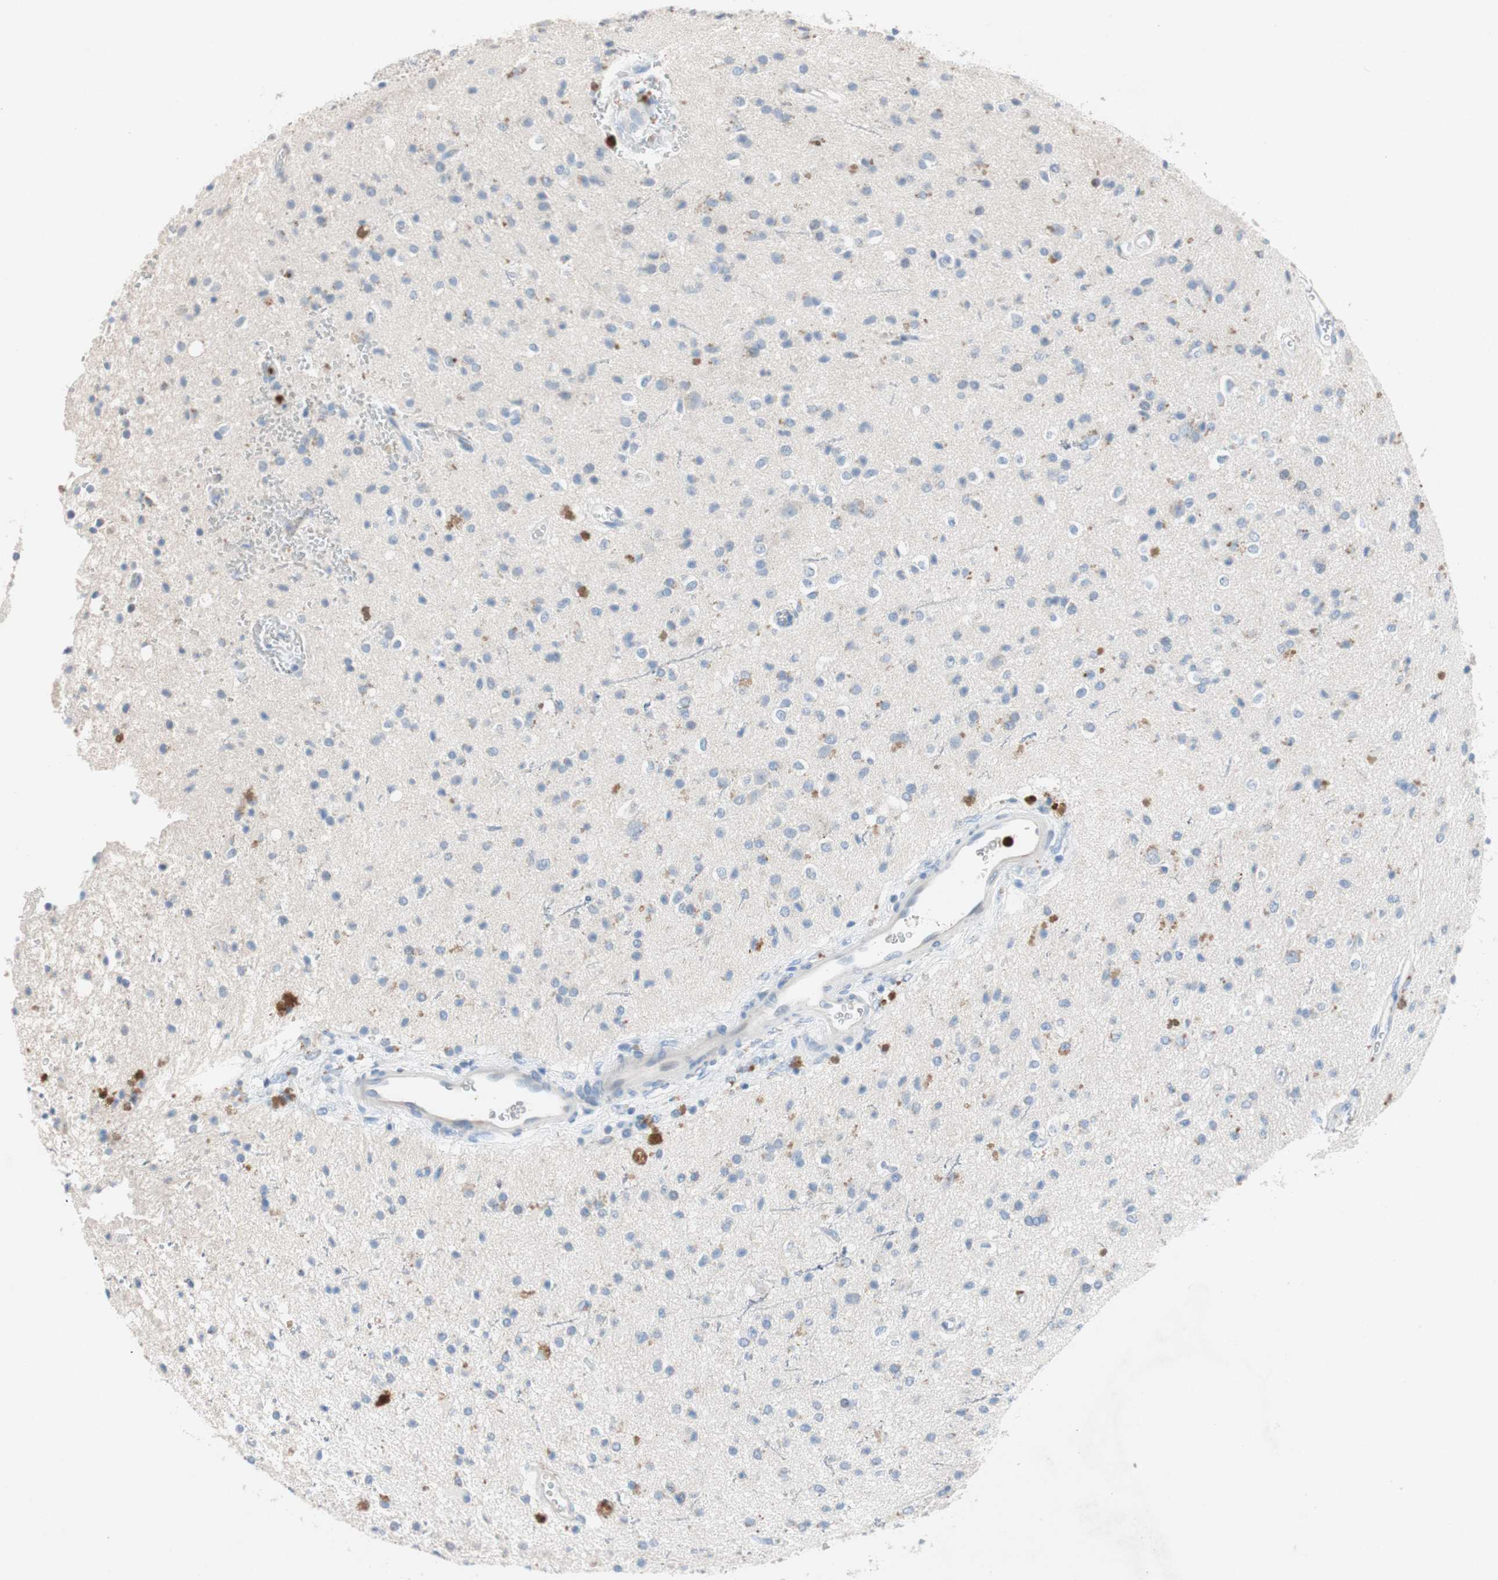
{"staining": {"intensity": "moderate", "quantity": "<25%", "location": "cytoplasmic/membranous"}, "tissue": "glioma", "cell_type": "Tumor cells", "image_type": "cancer", "snomed": [{"axis": "morphology", "description": "Glioma, malignant, High grade"}, {"axis": "topography", "description": "Brain"}], "caption": "Immunohistochemistry (IHC) photomicrograph of neoplastic tissue: human malignant glioma (high-grade) stained using IHC reveals low levels of moderate protein expression localized specifically in the cytoplasmic/membranous of tumor cells, appearing as a cytoplasmic/membranous brown color.", "gene": "CLEC4D", "patient": {"sex": "male", "age": 47}}